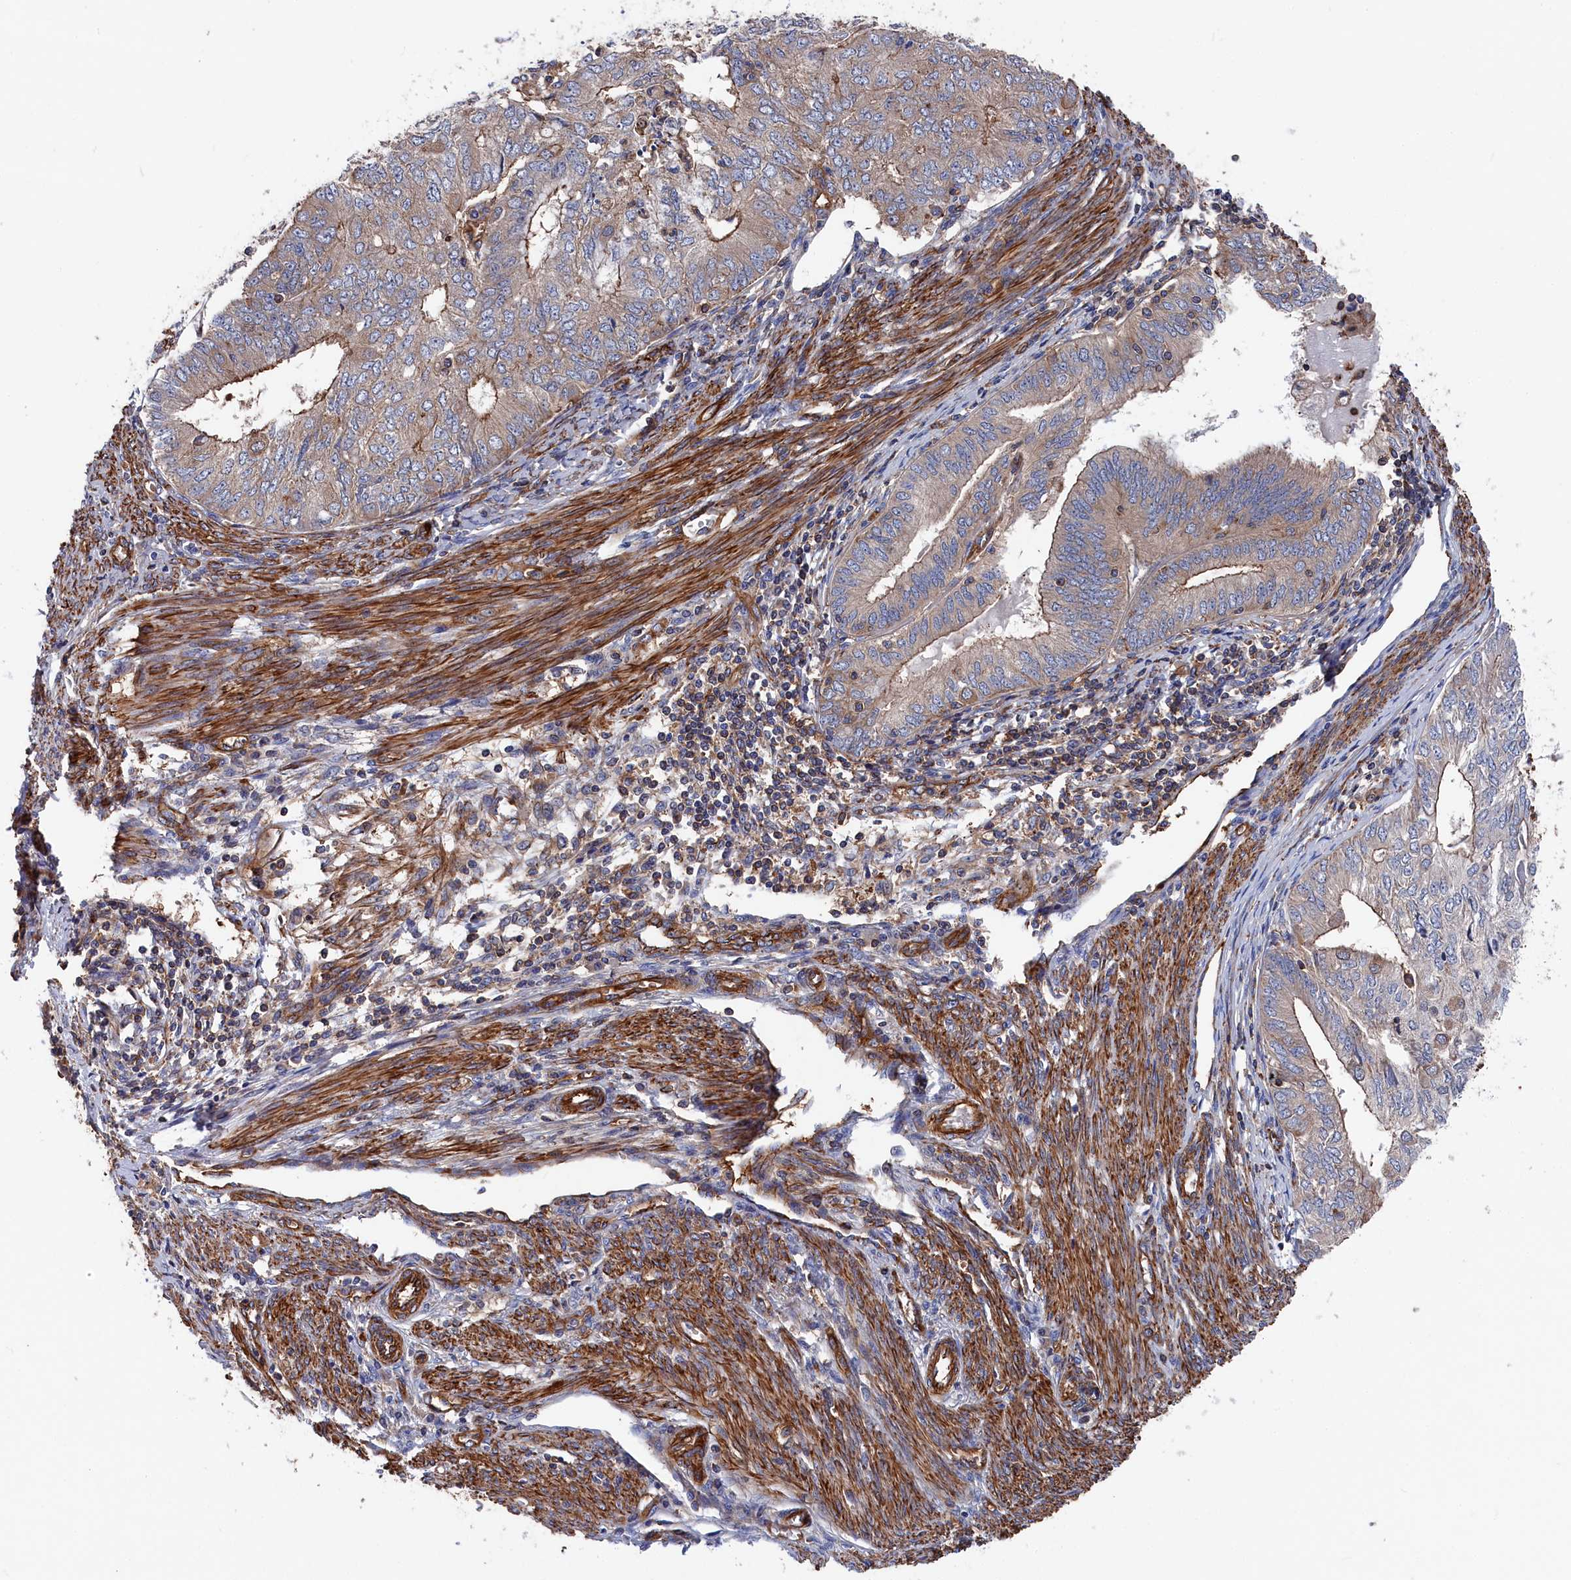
{"staining": {"intensity": "moderate", "quantity": "<25%", "location": "cytoplasmic/membranous"}, "tissue": "endometrial cancer", "cell_type": "Tumor cells", "image_type": "cancer", "snomed": [{"axis": "morphology", "description": "Adenocarcinoma, NOS"}, {"axis": "topography", "description": "Endometrium"}], "caption": "Protein analysis of endometrial cancer (adenocarcinoma) tissue exhibits moderate cytoplasmic/membranous staining in about <25% of tumor cells.", "gene": "LDHD", "patient": {"sex": "female", "age": 68}}